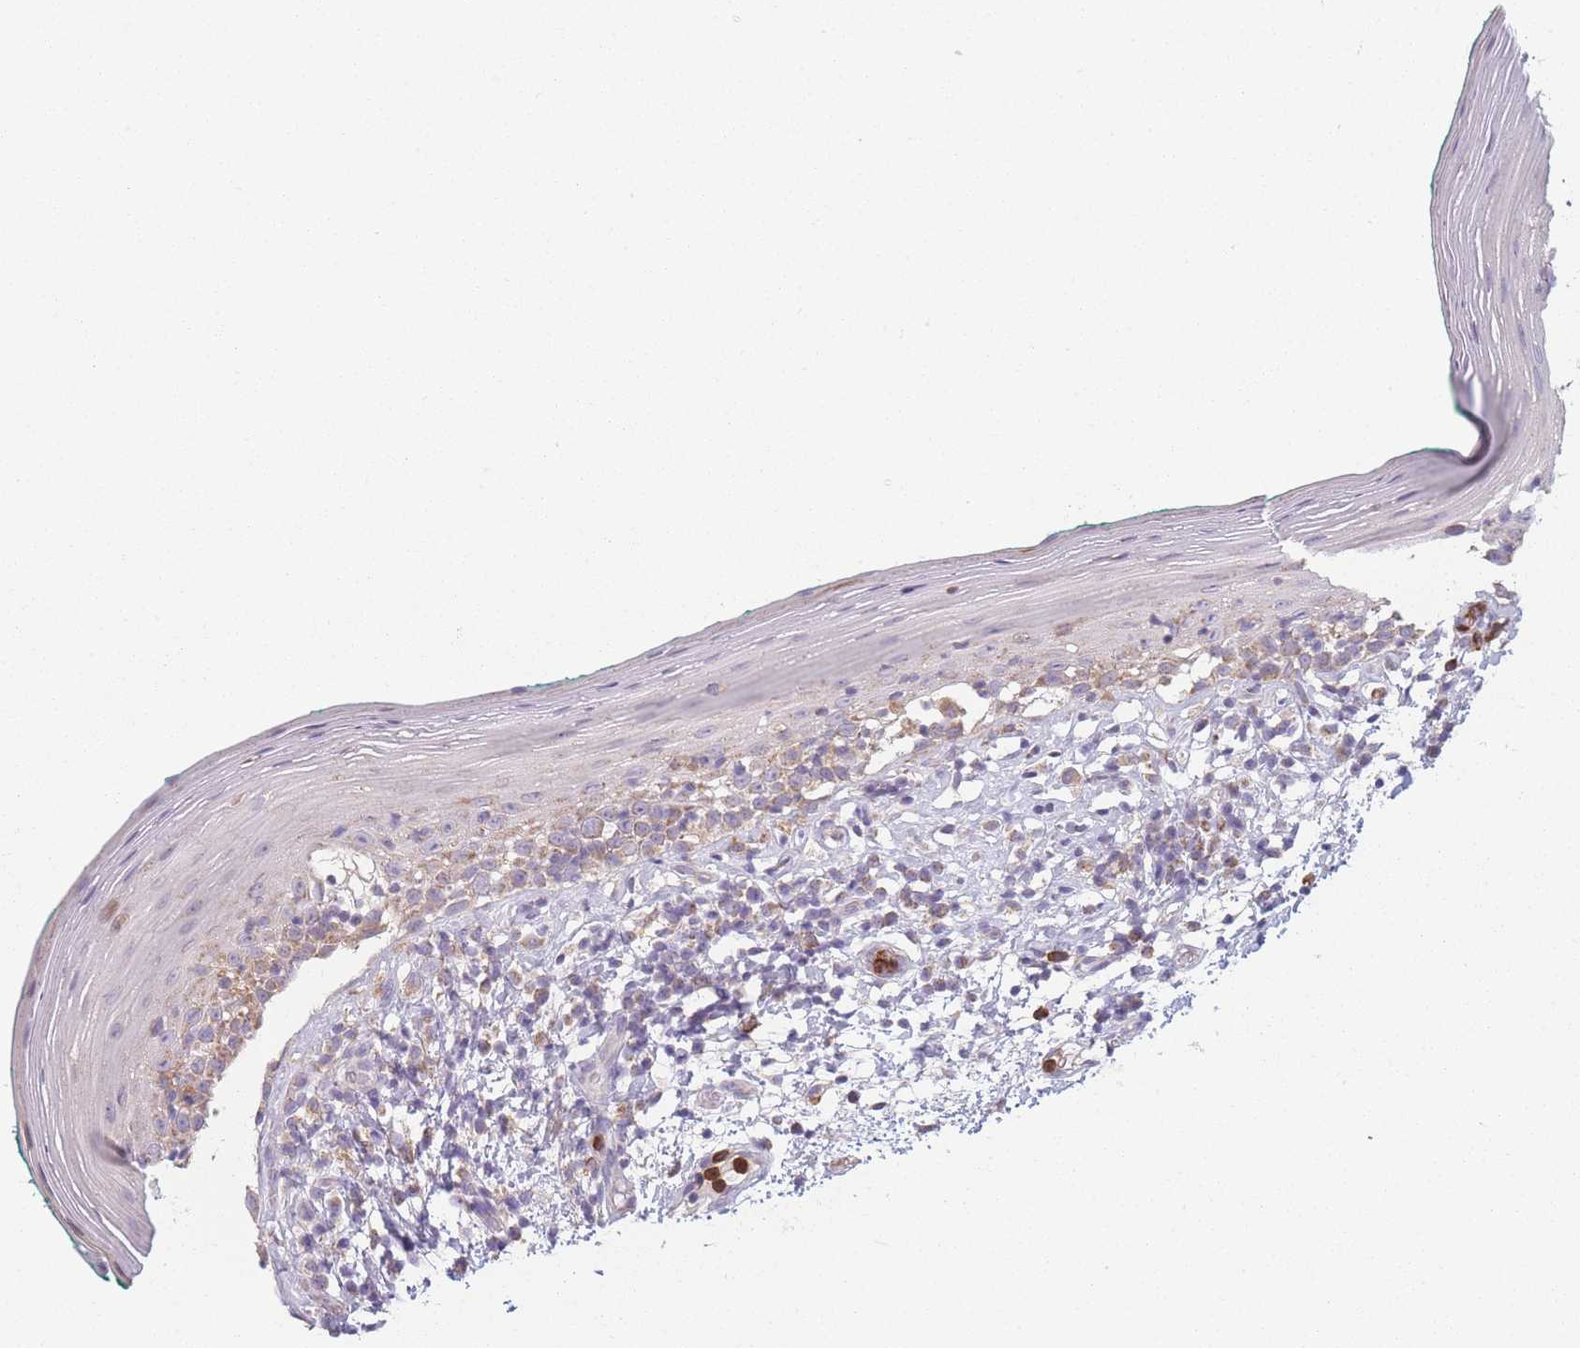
{"staining": {"intensity": "moderate", "quantity": "25%-75%", "location": "cytoplasmic/membranous"}, "tissue": "oral mucosa", "cell_type": "Squamous epithelial cells", "image_type": "normal", "snomed": [{"axis": "morphology", "description": "Normal tissue, NOS"}, {"axis": "topography", "description": "Oral tissue"}], "caption": "Immunohistochemistry (IHC) micrograph of unremarkable oral mucosa stained for a protein (brown), which exhibits medium levels of moderate cytoplasmic/membranous staining in approximately 25%-75% of squamous epithelial cells.", "gene": "PRAM1", "patient": {"sex": "female", "age": 83}}